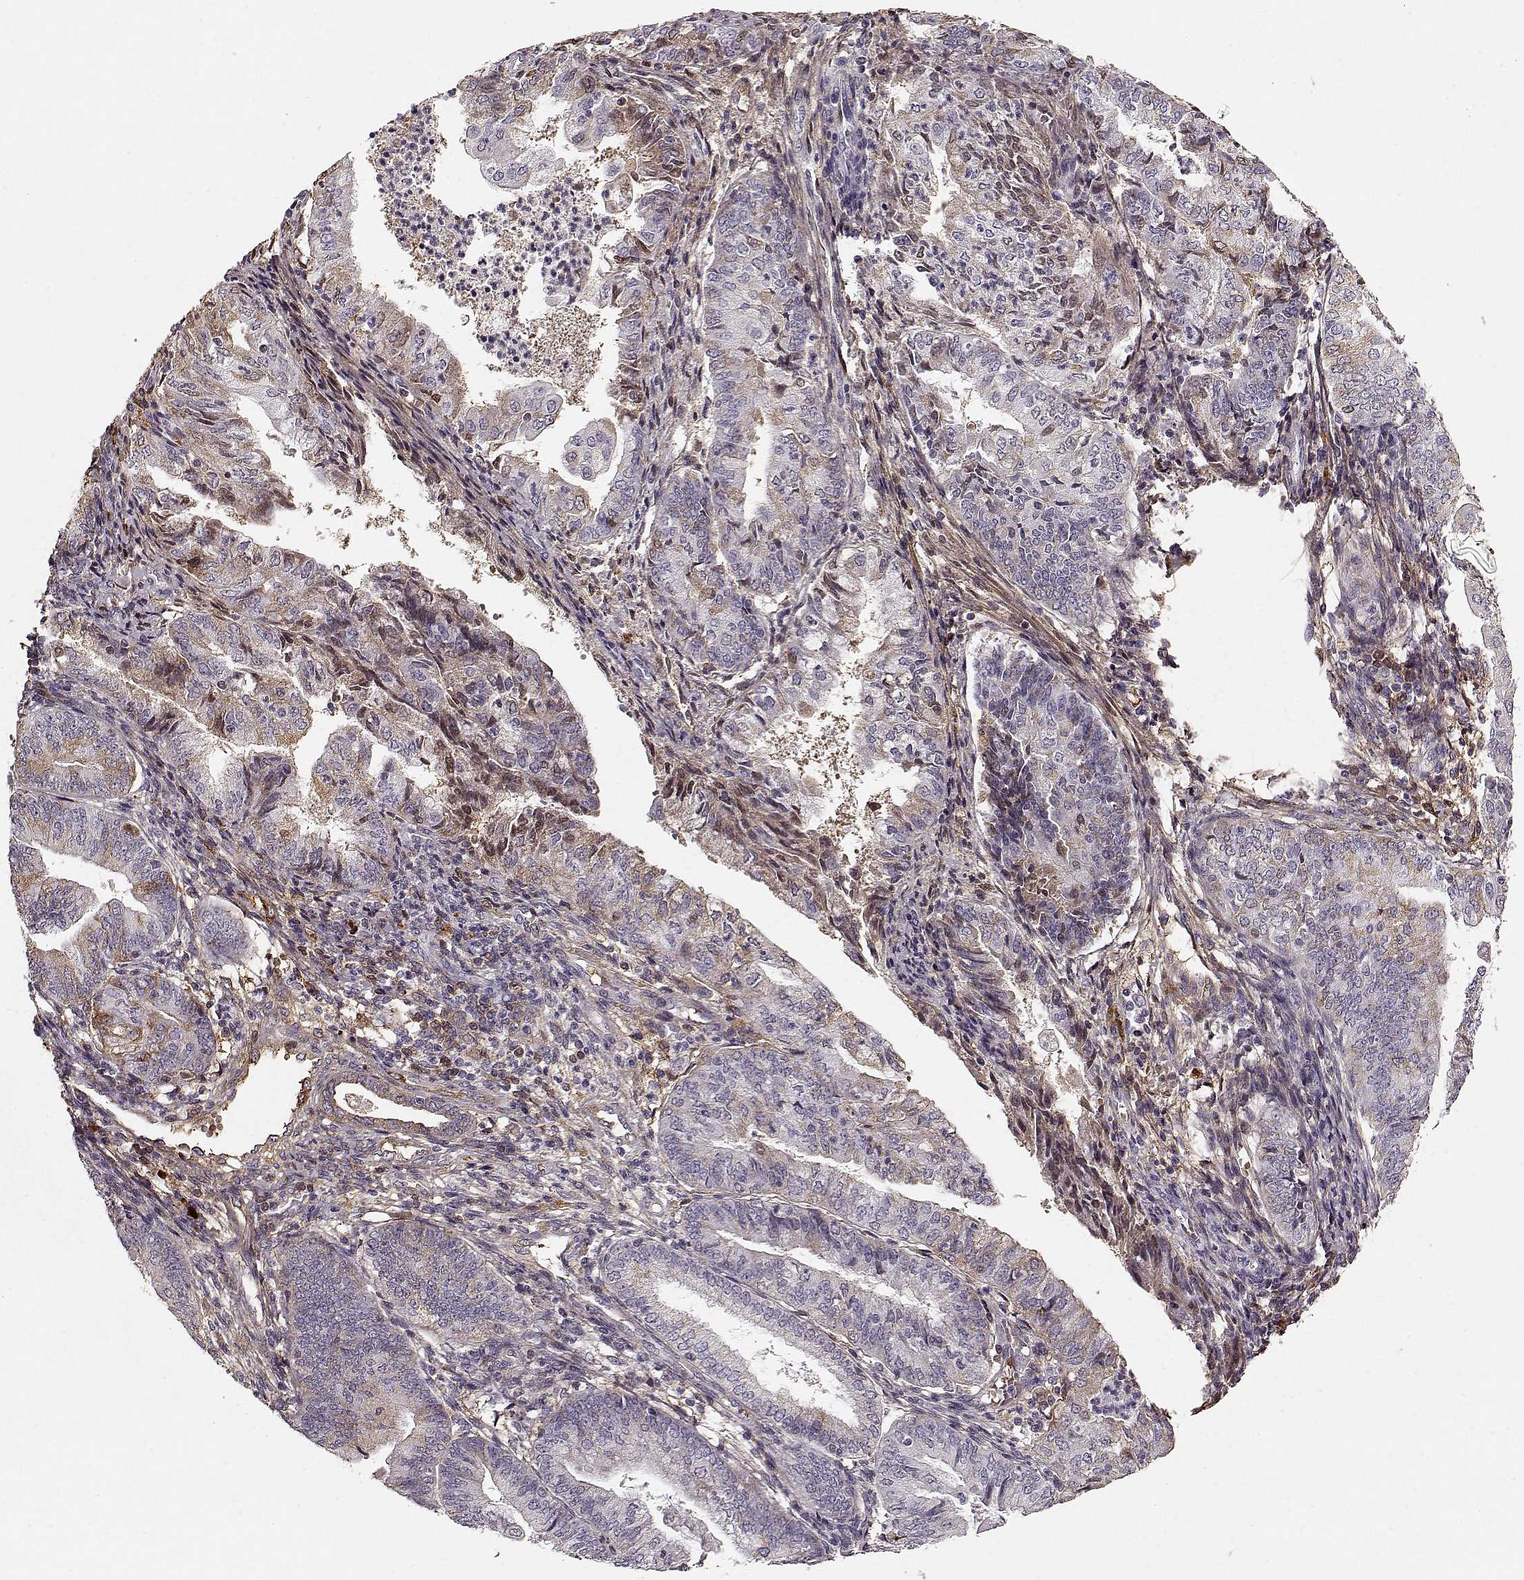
{"staining": {"intensity": "moderate", "quantity": "<25%", "location": "cytoplasmic/membranous"}, "tissue": "endometrial cancer", "cell_type": "Tumor cells", "image_type": "cancer", "snomed": [{"axis": "morphology", "description": "Adenocarcinoma, NOS"}, {"axis": "topography", "description": "Endometrium"}], "caption": "Moderate cytoplasmic/membranous protein expression is present in approximately <25% of tumor cells in endometrial cancer (adenocarcinoma).", "gene": "LUM", "patient": {"sex": "female", "age": 55}}